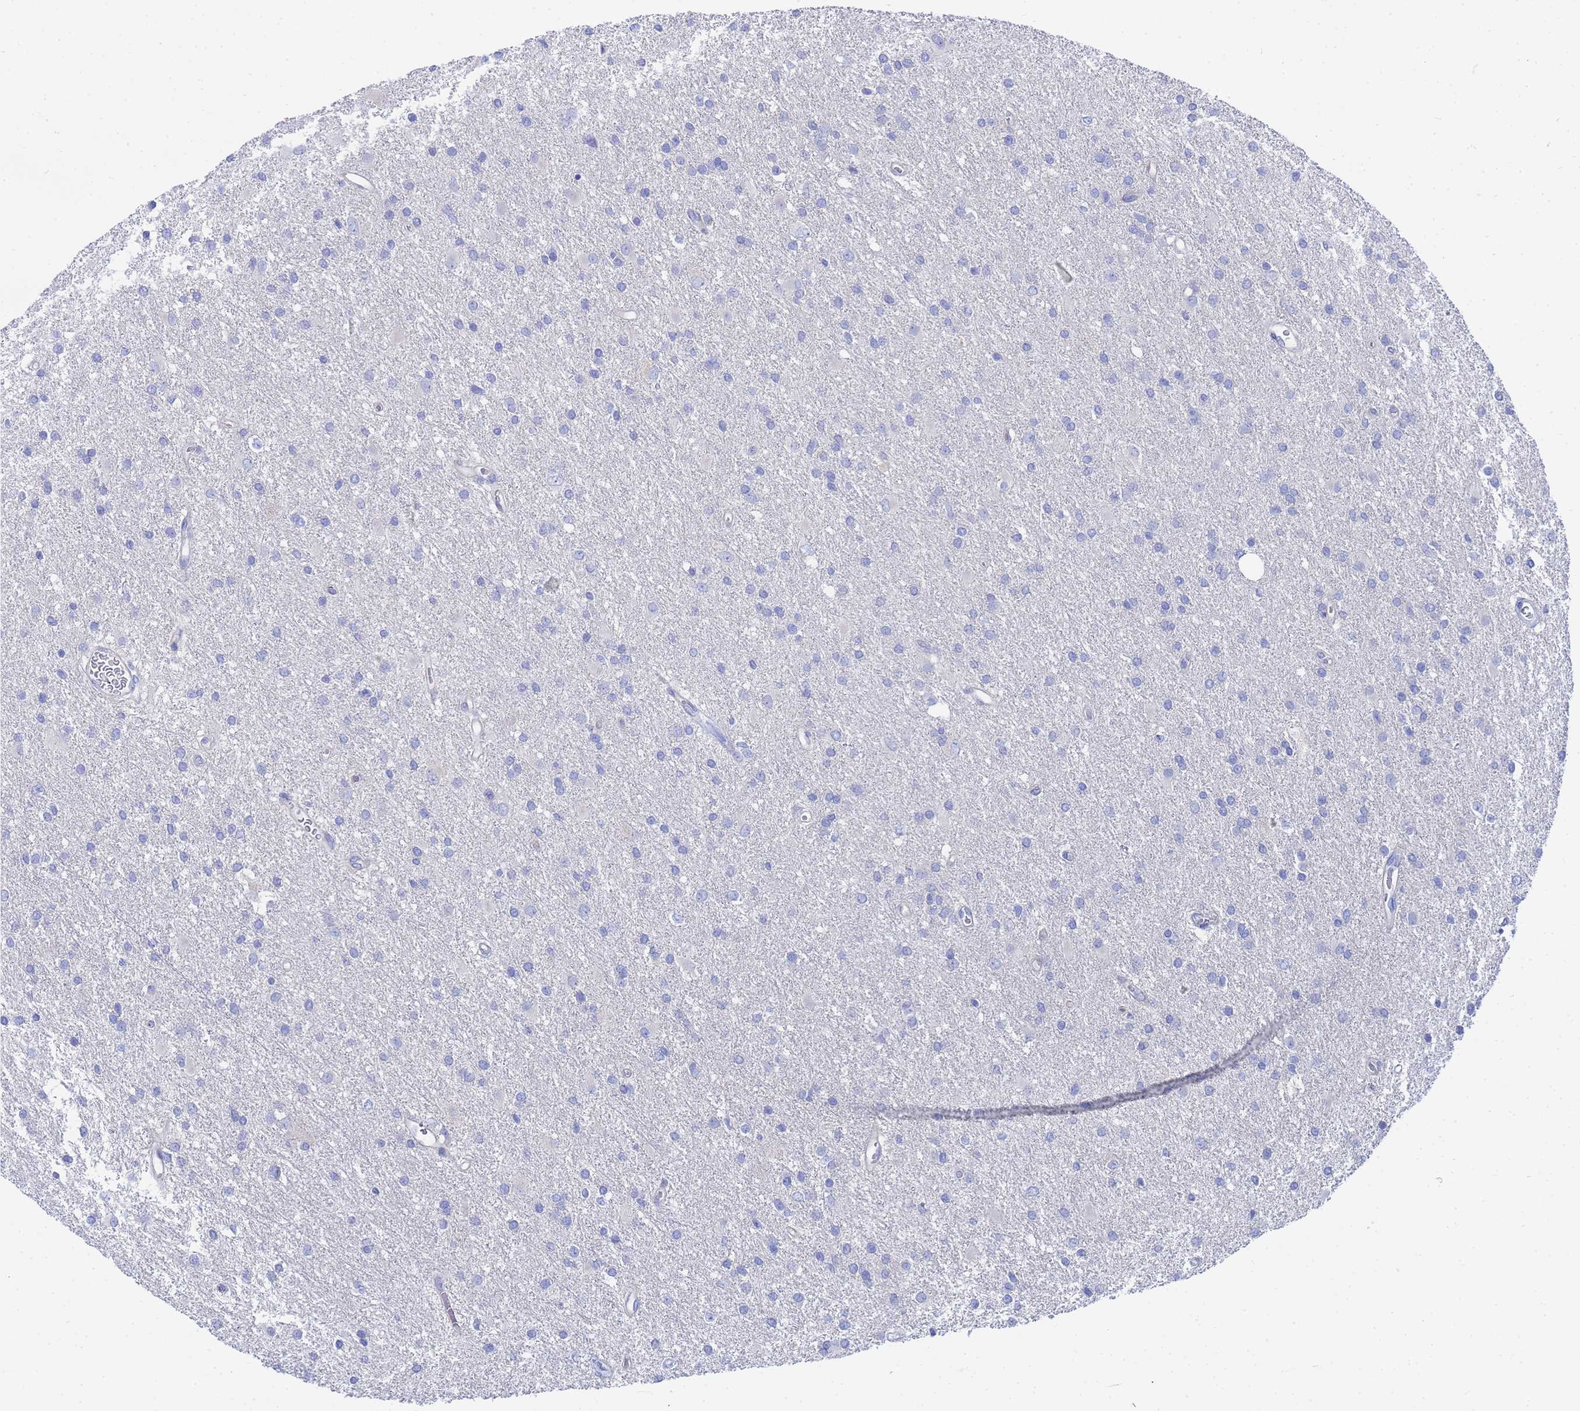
{"staining": {"intensity": "negative", "quantity": "none", "location": "none"}, "tissue": "glioma", "cell_type": "Tumor cells", "image_type": "cancer", "snomed": [{"axis": "morphology", "description": "Glioma, malignant, High grade"}, {"axis": "topography", "description": "Brain"}], "caption": "An image of glioma stained for a protein reveals no brown staining in tumor cells.", "gene": "RAB39B", "patient": {"sex": "female", "age": 50}}